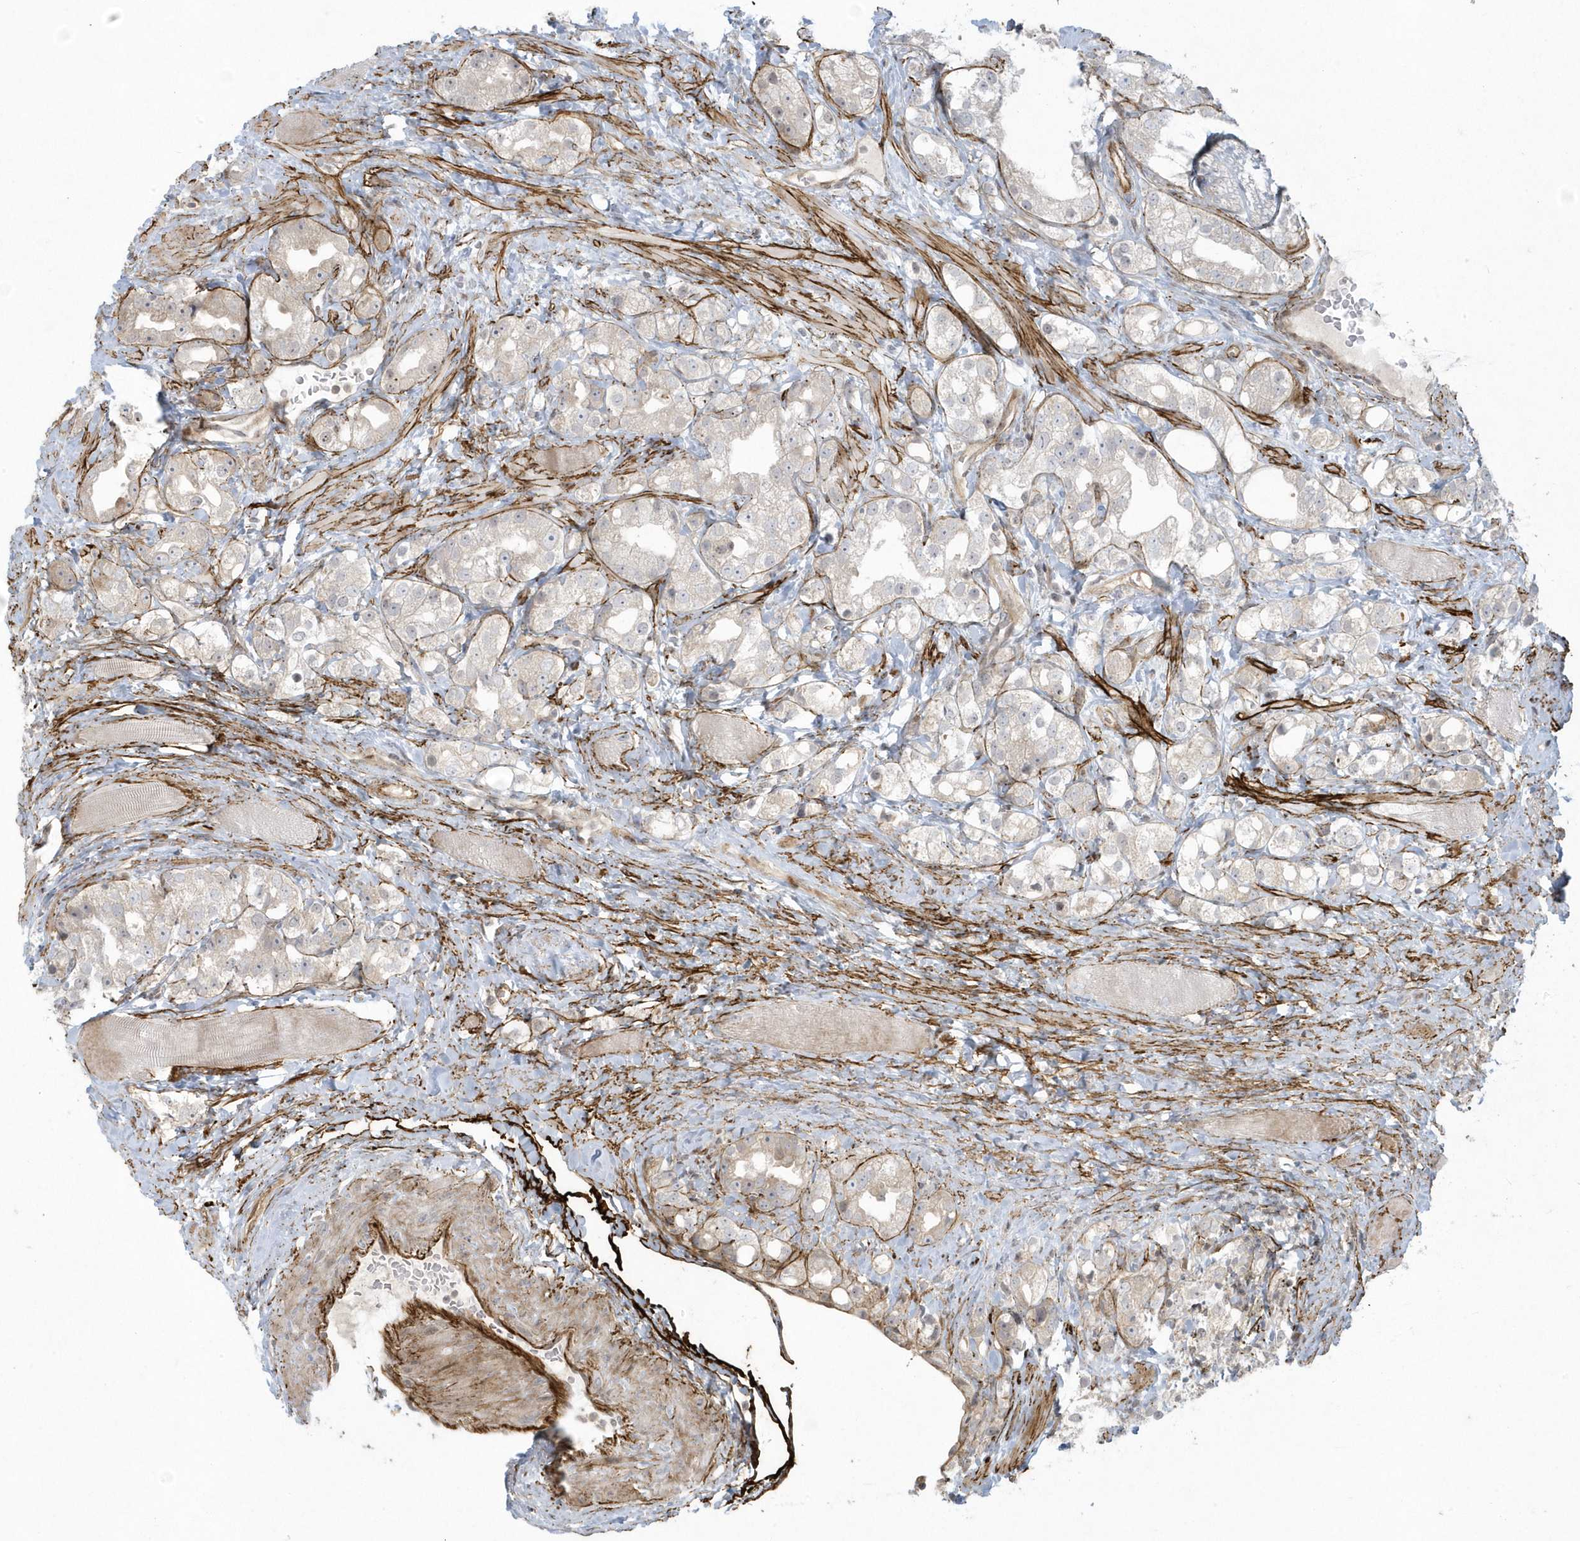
{"staining": {"intensity": "weak", "quantity": "<25%", "location": "cytoplasmic/membranous"}, "tissue": "prostate cancer", "cell_type": "Tumor cells", "image_type": "cancer", "snomed": [{"axis": "morphology", "description": "Adenocarcinoma, NOS"}, {"axis": "topography", "description": "Prostate"}], "caption": "Immunohistochemistry of prostate adenocarcinoma displays no positivity in tumor cells. (Brightfield microscopy of DAB immunohistochemistry at high magnification).", "gene": "MASP2", "patient": {"sex": "male", "age": 79}}